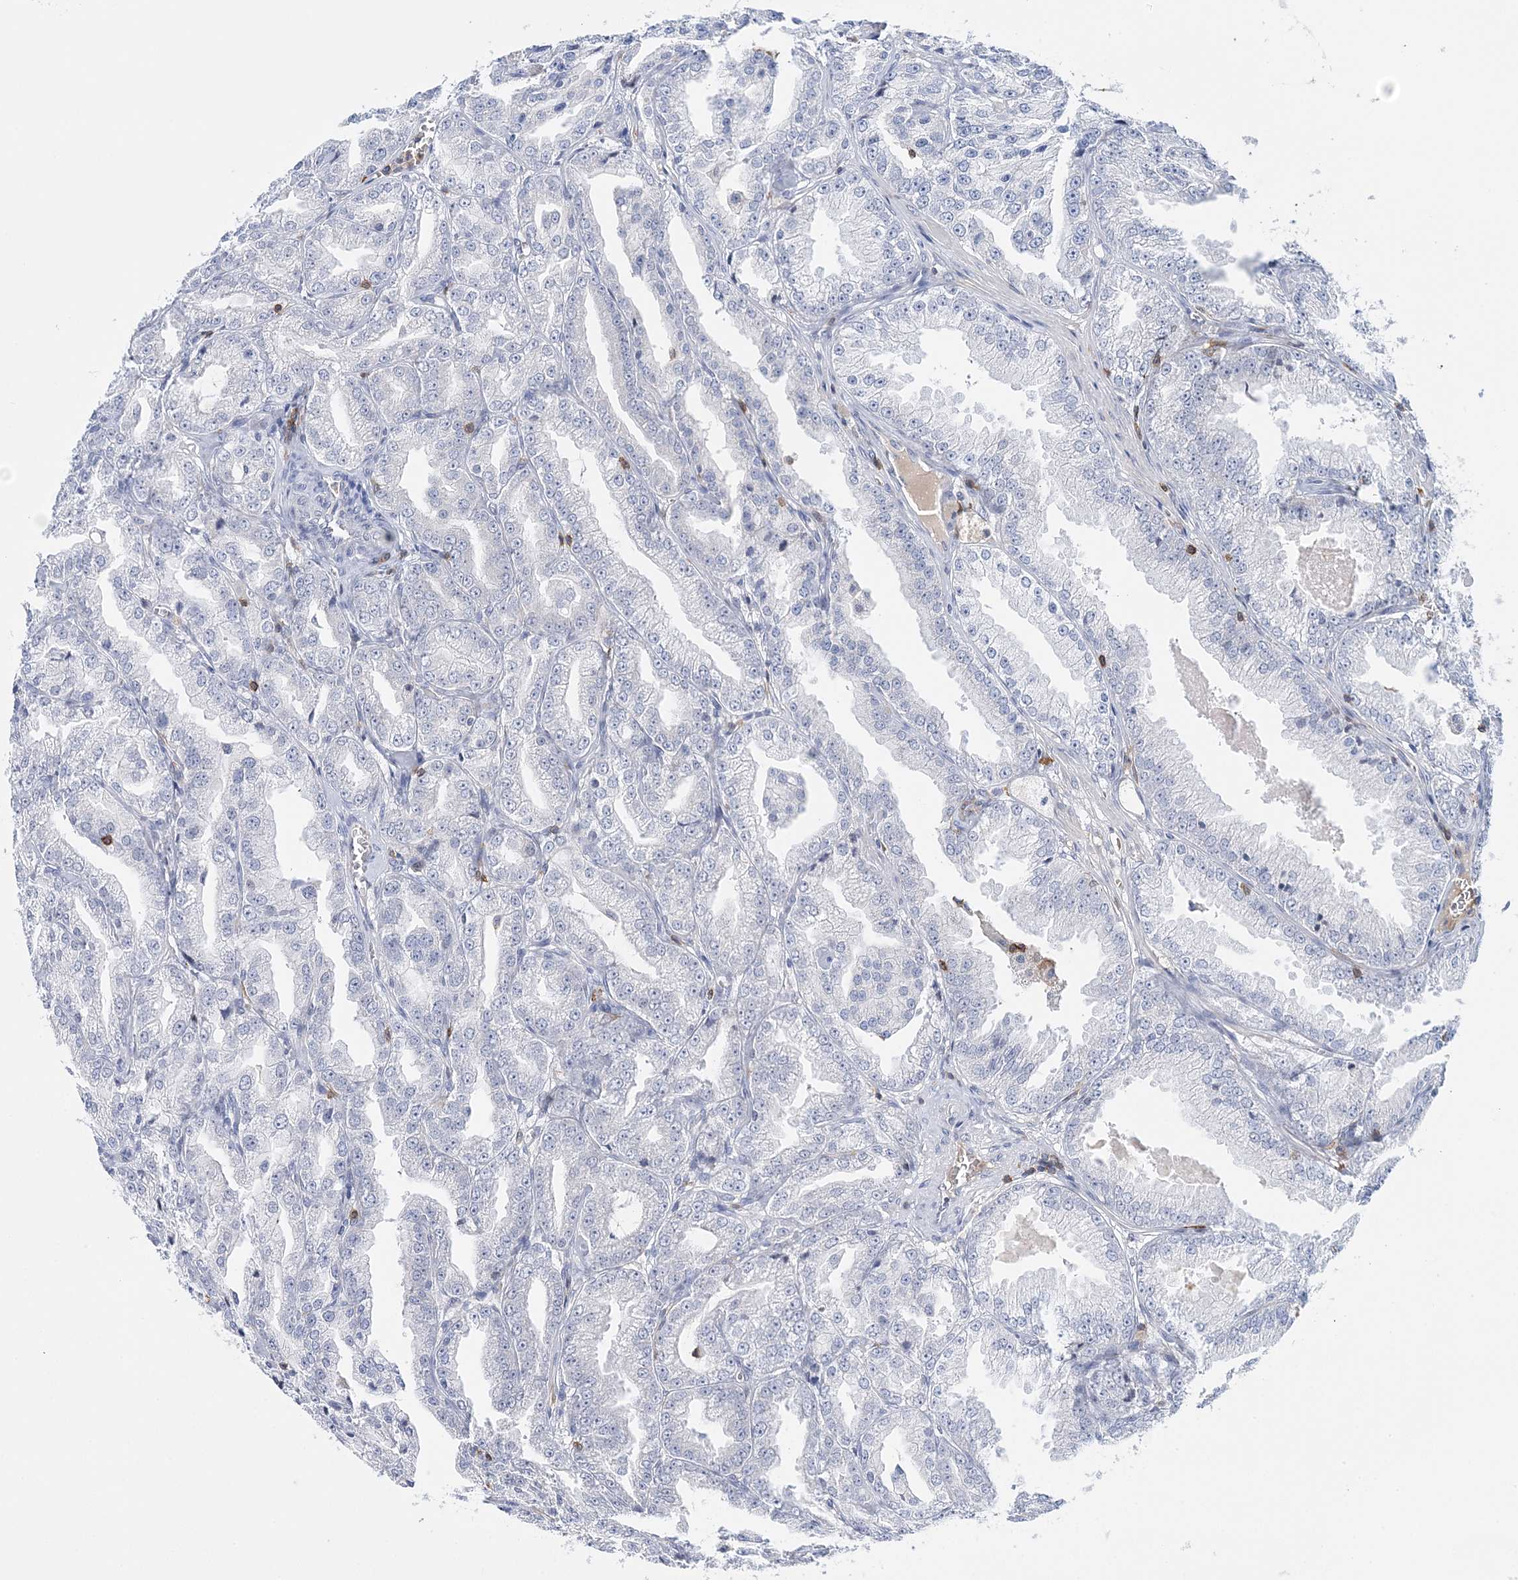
{"staining": {"intensity": "negative", "quantity": "none", "location": "none"}, "tissue": "prostate cancer", "cell_type": "Tumor cells", "image_type": "cancer", "snomed": [{"axis": "morphology", "description": "Adenocarcinoma, High grade"}, {"axis": "topography", "description": "Prostate"}], "caption": "IHC image of human prostate cancer (high-grade adenocarcinoma) stained for a protein (brown), which displays no expression in tumor cells.", "gene": "PRMT9", "patient": {"sex": "male", "age": 61}}